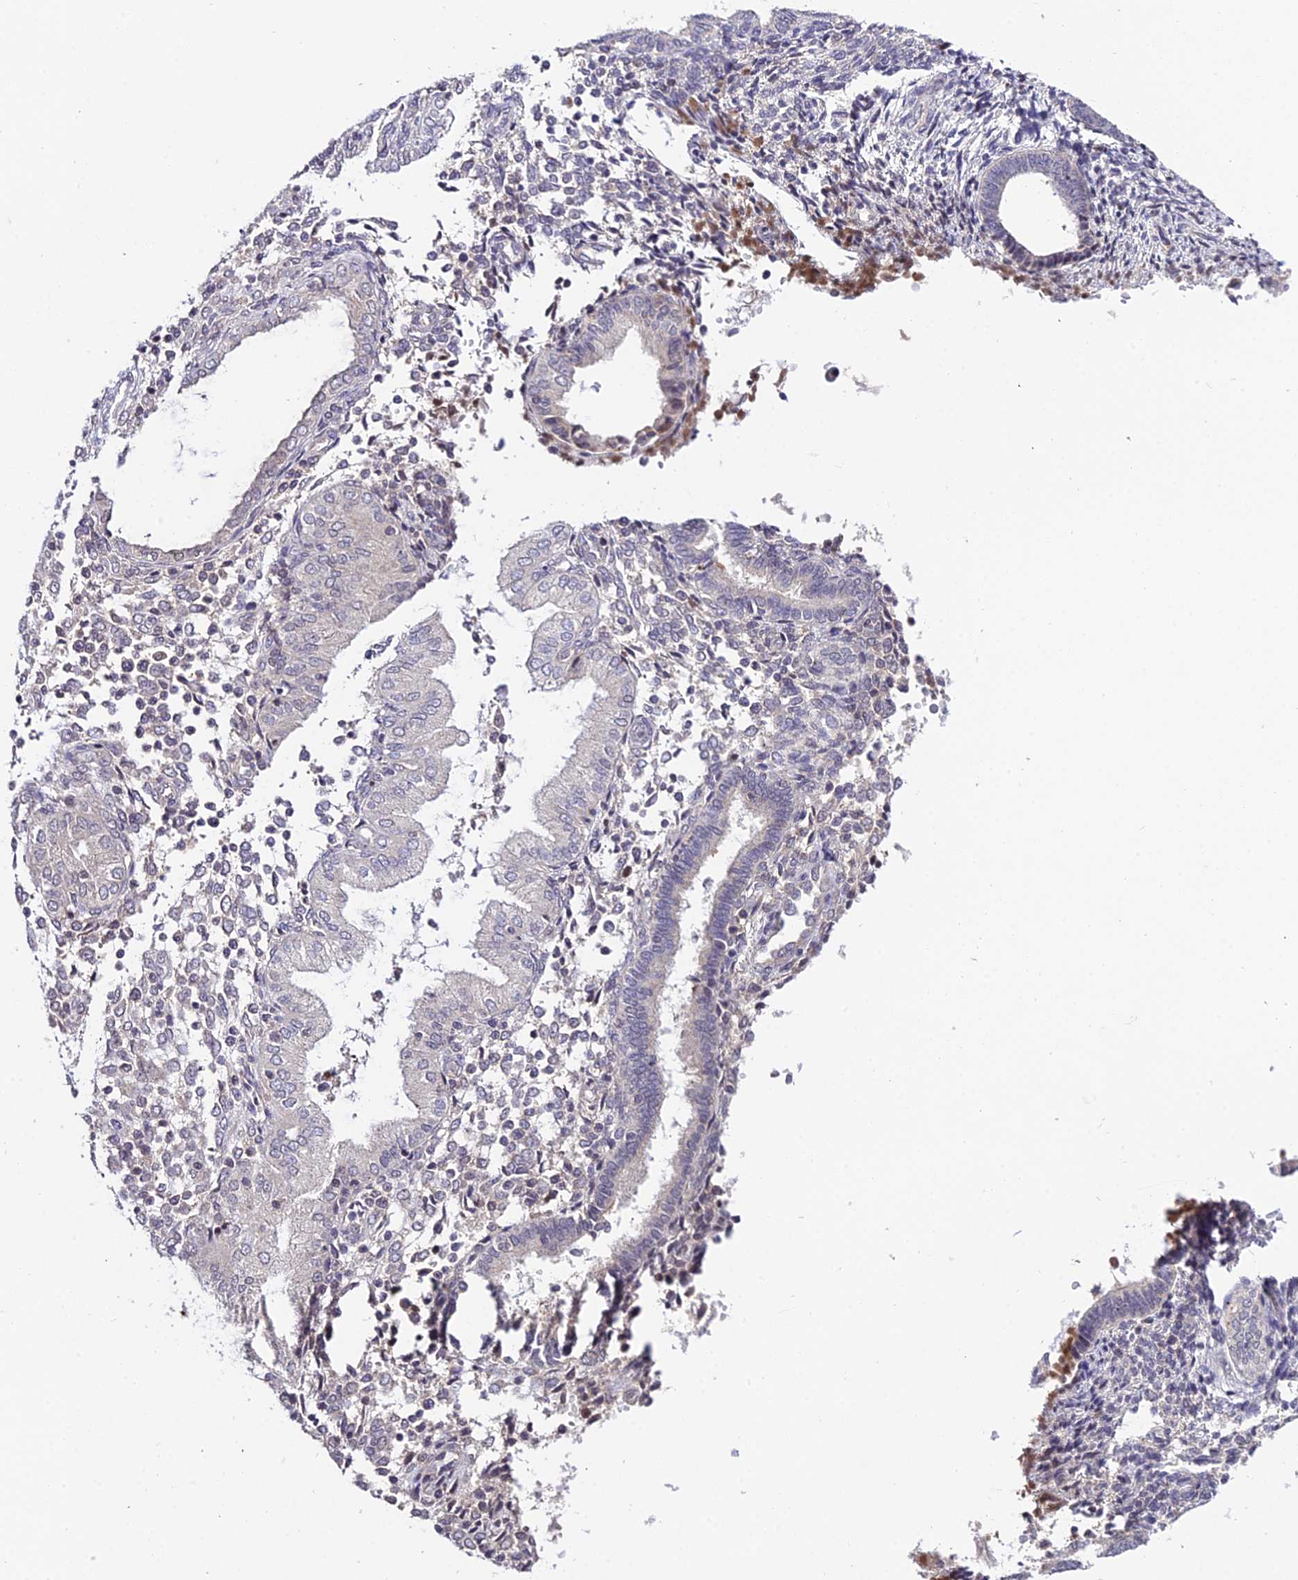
{"staining": {"intensity": "negative", "quantity": "none", "location": "none"}, "tissue": "endometrium", "cell_type": "Cells in endometrial stroma", "image_type": "normal", "snomed": [{"axis": "morphology", "description": "Normal tissue, NOS"}, {"axis": "topography", "description": "Endometrium"}], "caption": "A high-resolution photomicrograph shows immunohistochemistry staining of unremarkable endometrium, which displays no significant expression in cells in endometrial stroma.", "gene": "TEKT1", "patient": {"sex": "female", "age": 53}}